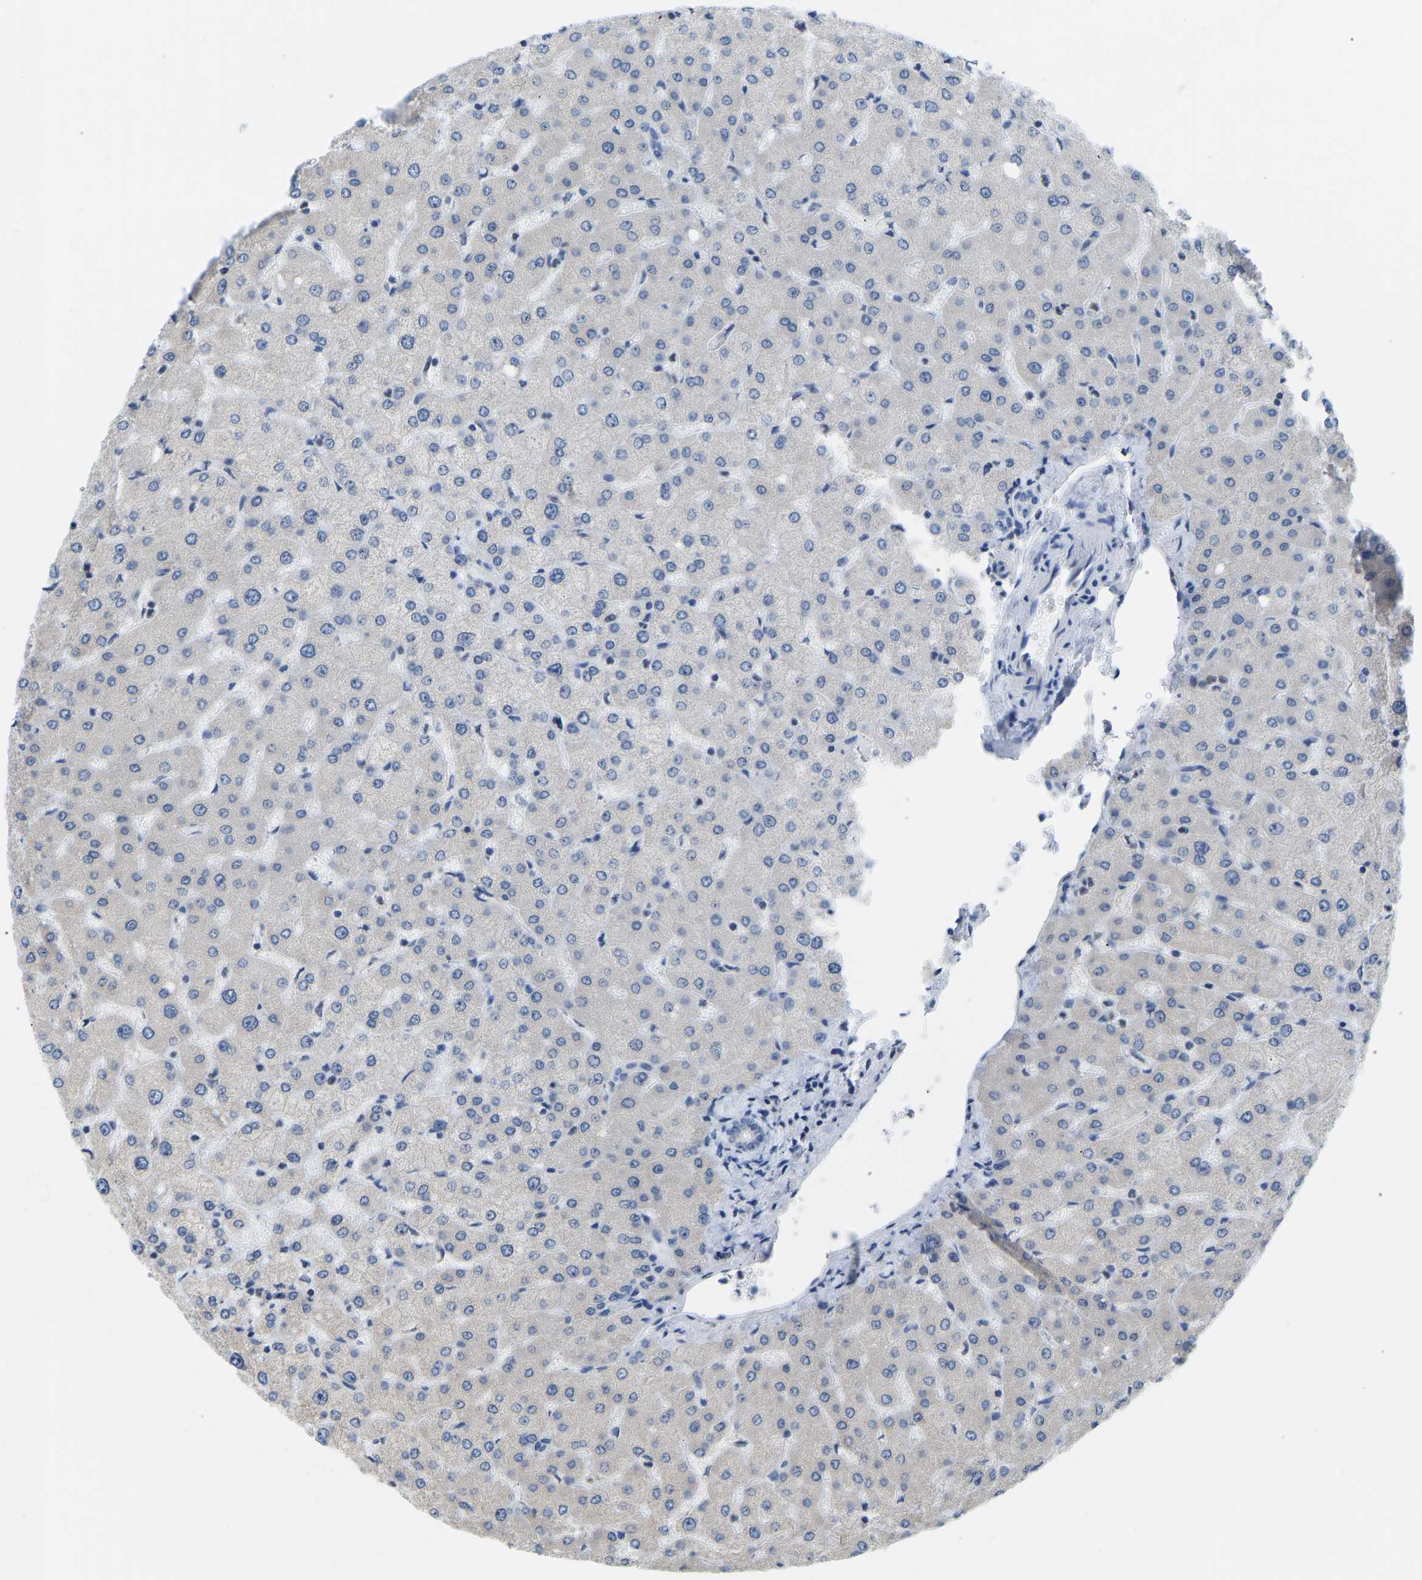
{"staining": {"intensity": "negative", "quantity": "none", "location": "none"}, "tissue": "liver", "cell_type": "Cholangiocytes", "image_type": "normal", "snomed": [{"axis": "morphology", "description": "Normal tissue, NOS"}, {"axis": "topography", "description": "Liver"}], "caption": "High magnification brightfield microscopy of benign liver stained with DAB (brown) and counterstained with hematoxylin (blue): cholangiocytes show no significant positivity. Brightfield microscopy of immunohistochemistry (IHC) stained with DAB (brown) and hematoxylin (blue), captured at high magnification.", "gene": "VRK1", "patient": {"sex": "female", "age": 54}}